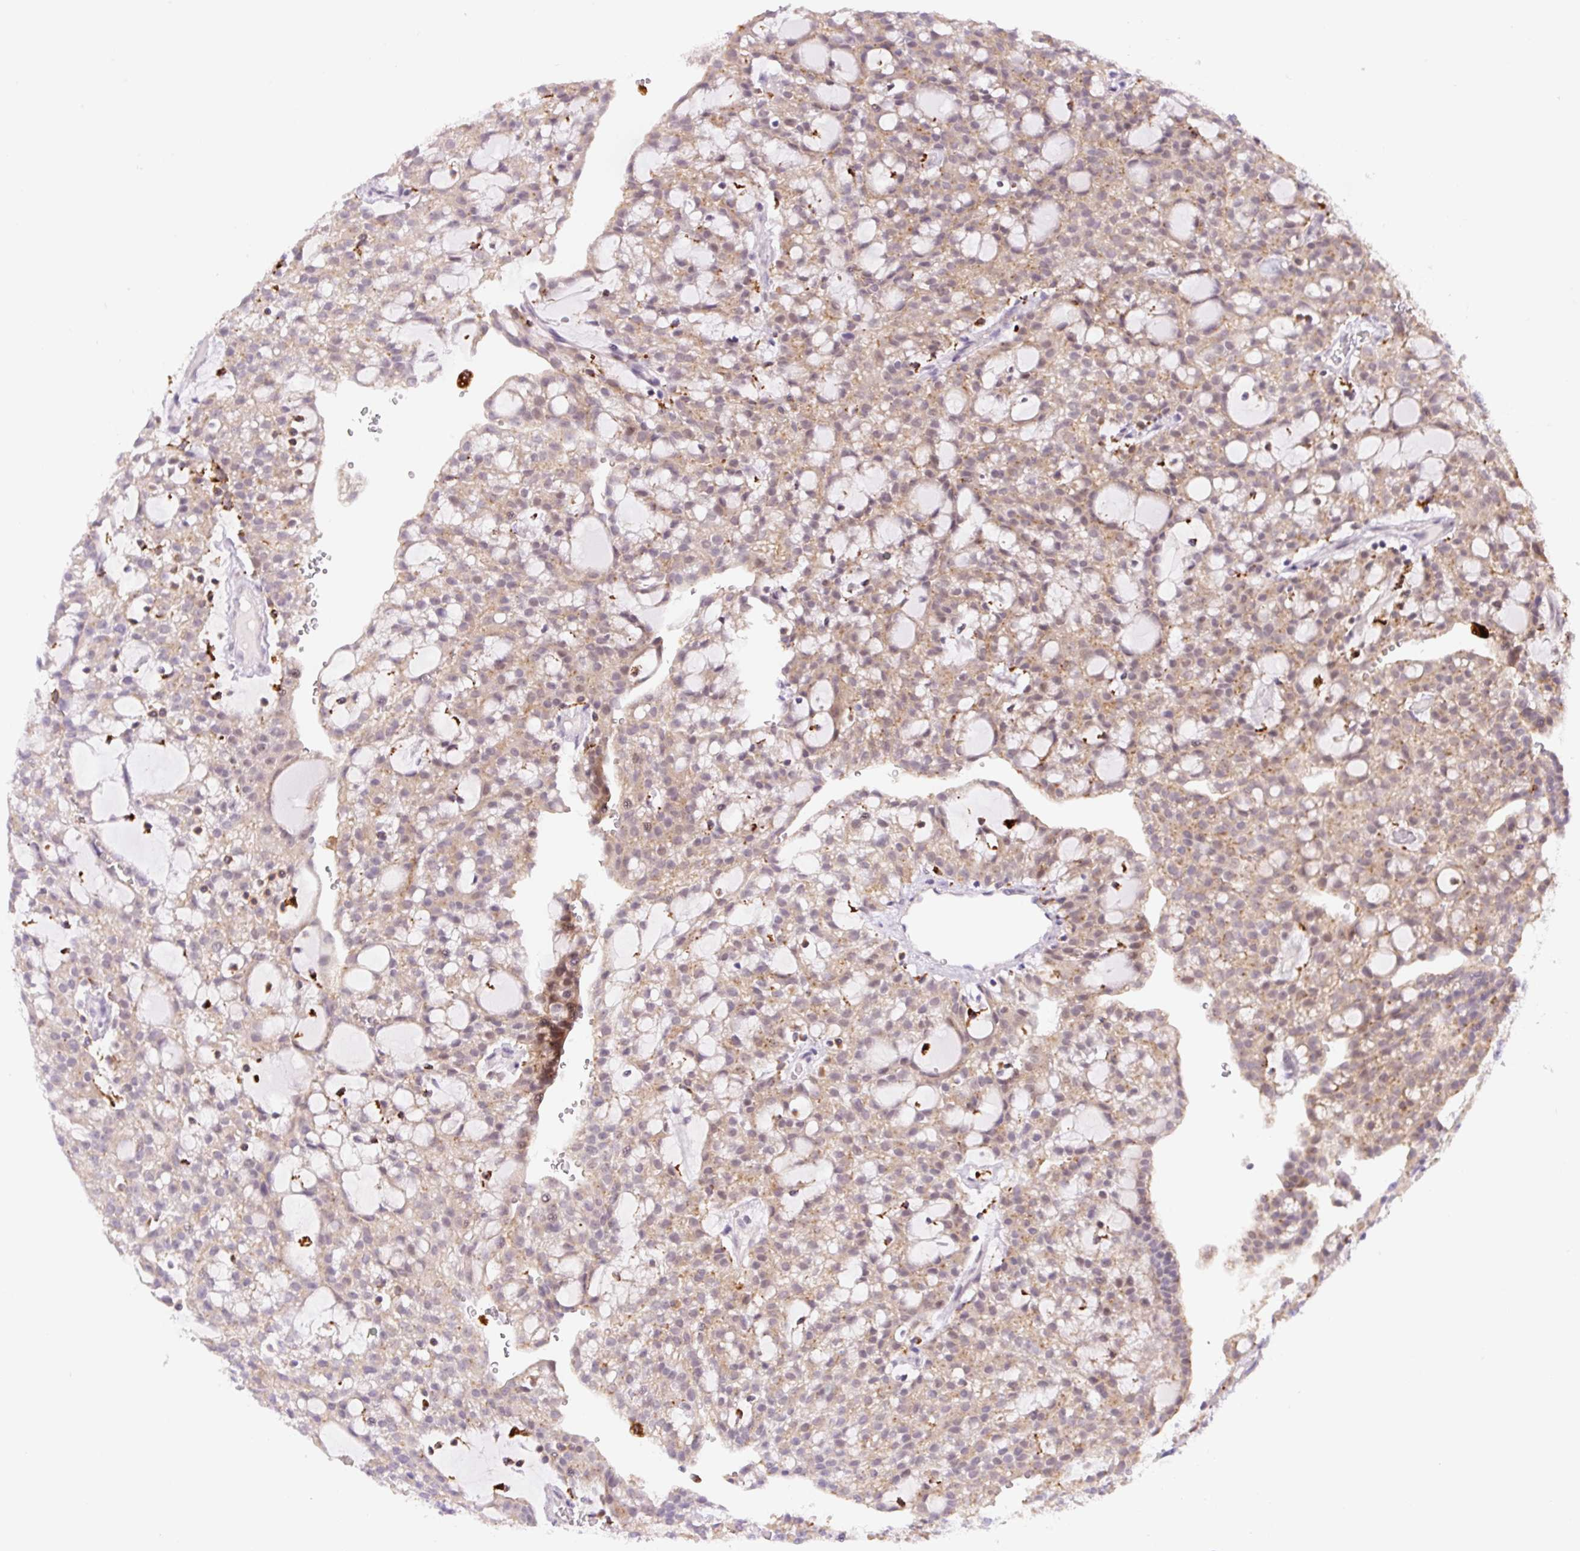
{"staining": {"intensity": "weak", "quantity": ">75%", "location": "cytoplasmic/membranous,nuclear"}, "tissue": "renal cancer", "cell_type": "Tumor cells", "image_type": "cancer", "snomed": [{"axis": "morphology", "description": "Adenocarcinoma, NOS"}, {"axis": "topography", "description": "Kidney"}], "caption": "Immunohistochemical staining of human renal cancer reveals weak cytoplasmic/membranous and nuclear protein positivity in approximately >75% of tumor cells.", "gene": "CEBPZOS", "patient": {"sex": "male", "age": 63}}